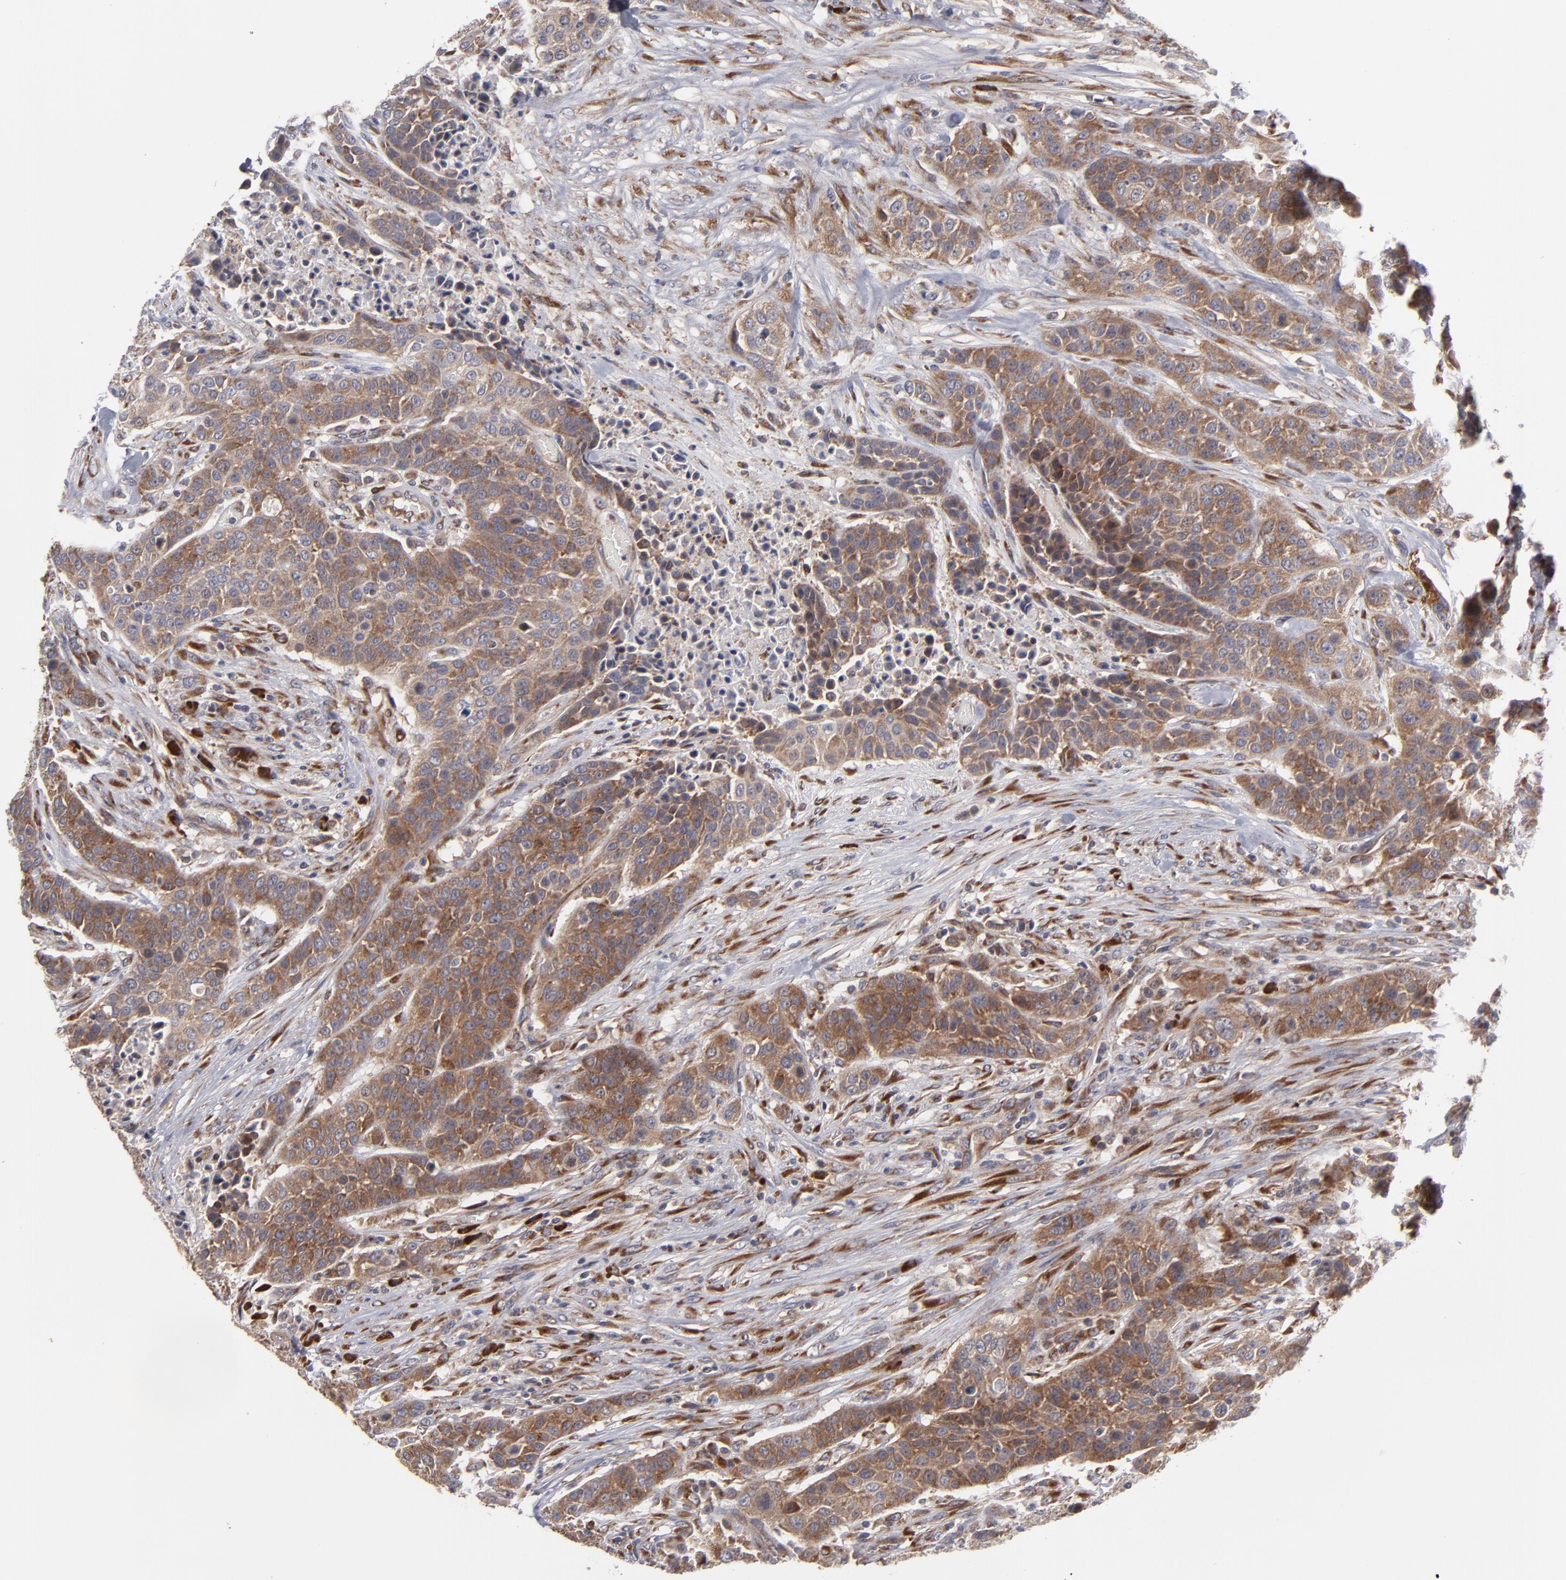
{"staining": {"intensity": "moderate", "quantity": "25%-75%", "location": "cytoplasmic/membranous"}, "tissue": "urothelial cancer", "cell_type": "Tumor cells", "image_type": "cancer", "snomed": [{"axis": "morphology", "description": "Urothelial carcinoma, High grade"}, {"axis": "topography", "description": "Urinary bladder"}], "caption": "This histopathology image exhibits immunohistochemistry (IHC) staining of human high-grade urothelial carcinoma, with medium moderate cytoplasmic/membranous positivity in about 25%-75% of tumor cells.", "gene": "SND1", "patient": {"sex": "male", "age": 74}}